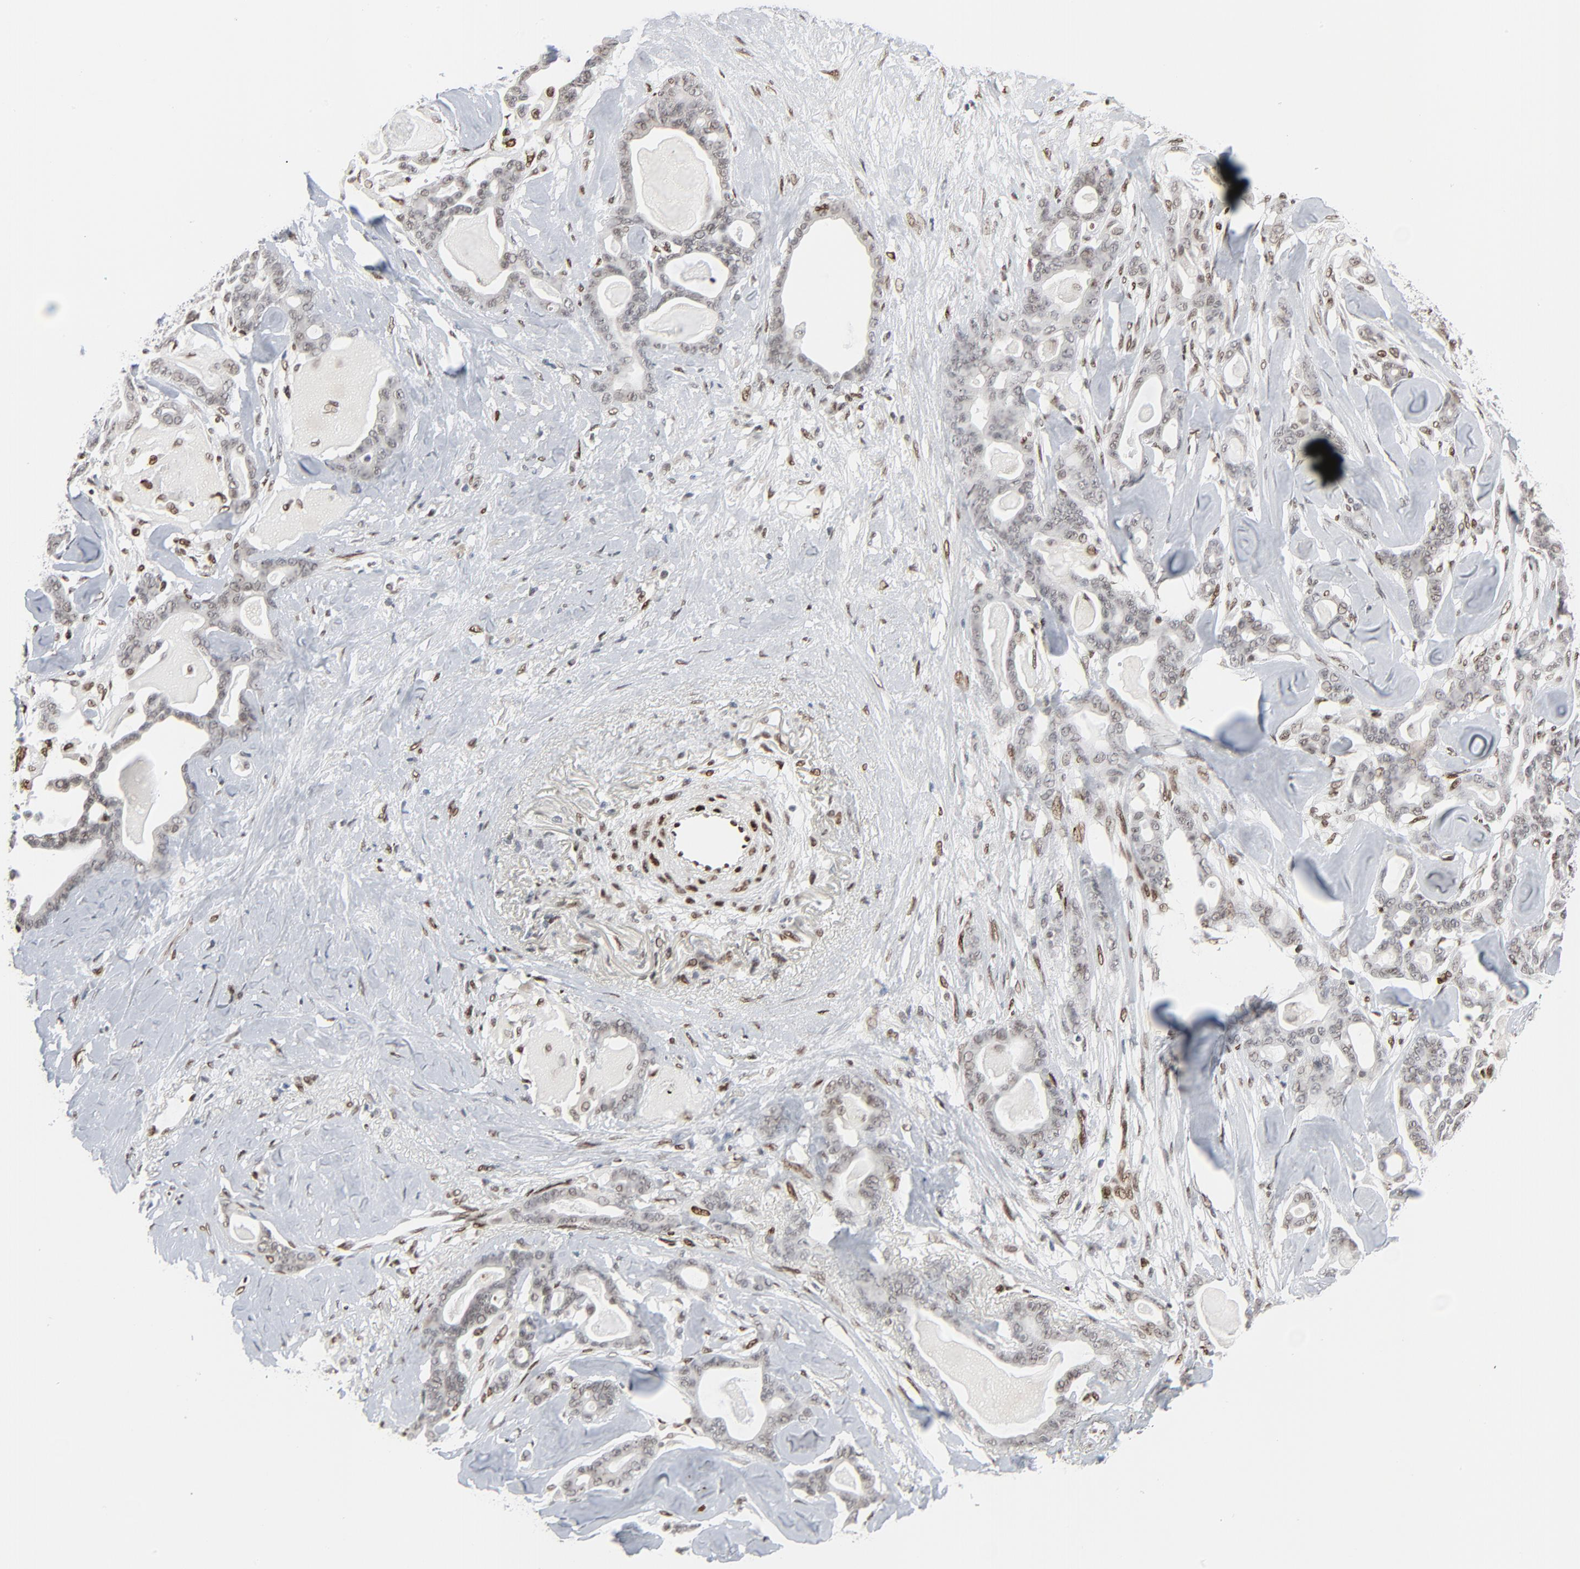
{"staining": {"intensity": "weak", "quantity": "<25%", "location": "nuclear"}, "tissue": "pancreatic cancer", "cell_type": "Tumor cells", "image_type": "cancer", "snomed": [{"axis": "morphology", "description": "Adenocarcinoma, NOS"}, {"axis": "topography", "description": "Pancreas"}], "caption": "Tumor cells are negative for protein expression in human adenocarcinoma (pancreatic).", "gene": "CUX1", "patient": {"sex": "male", "age": 63}}